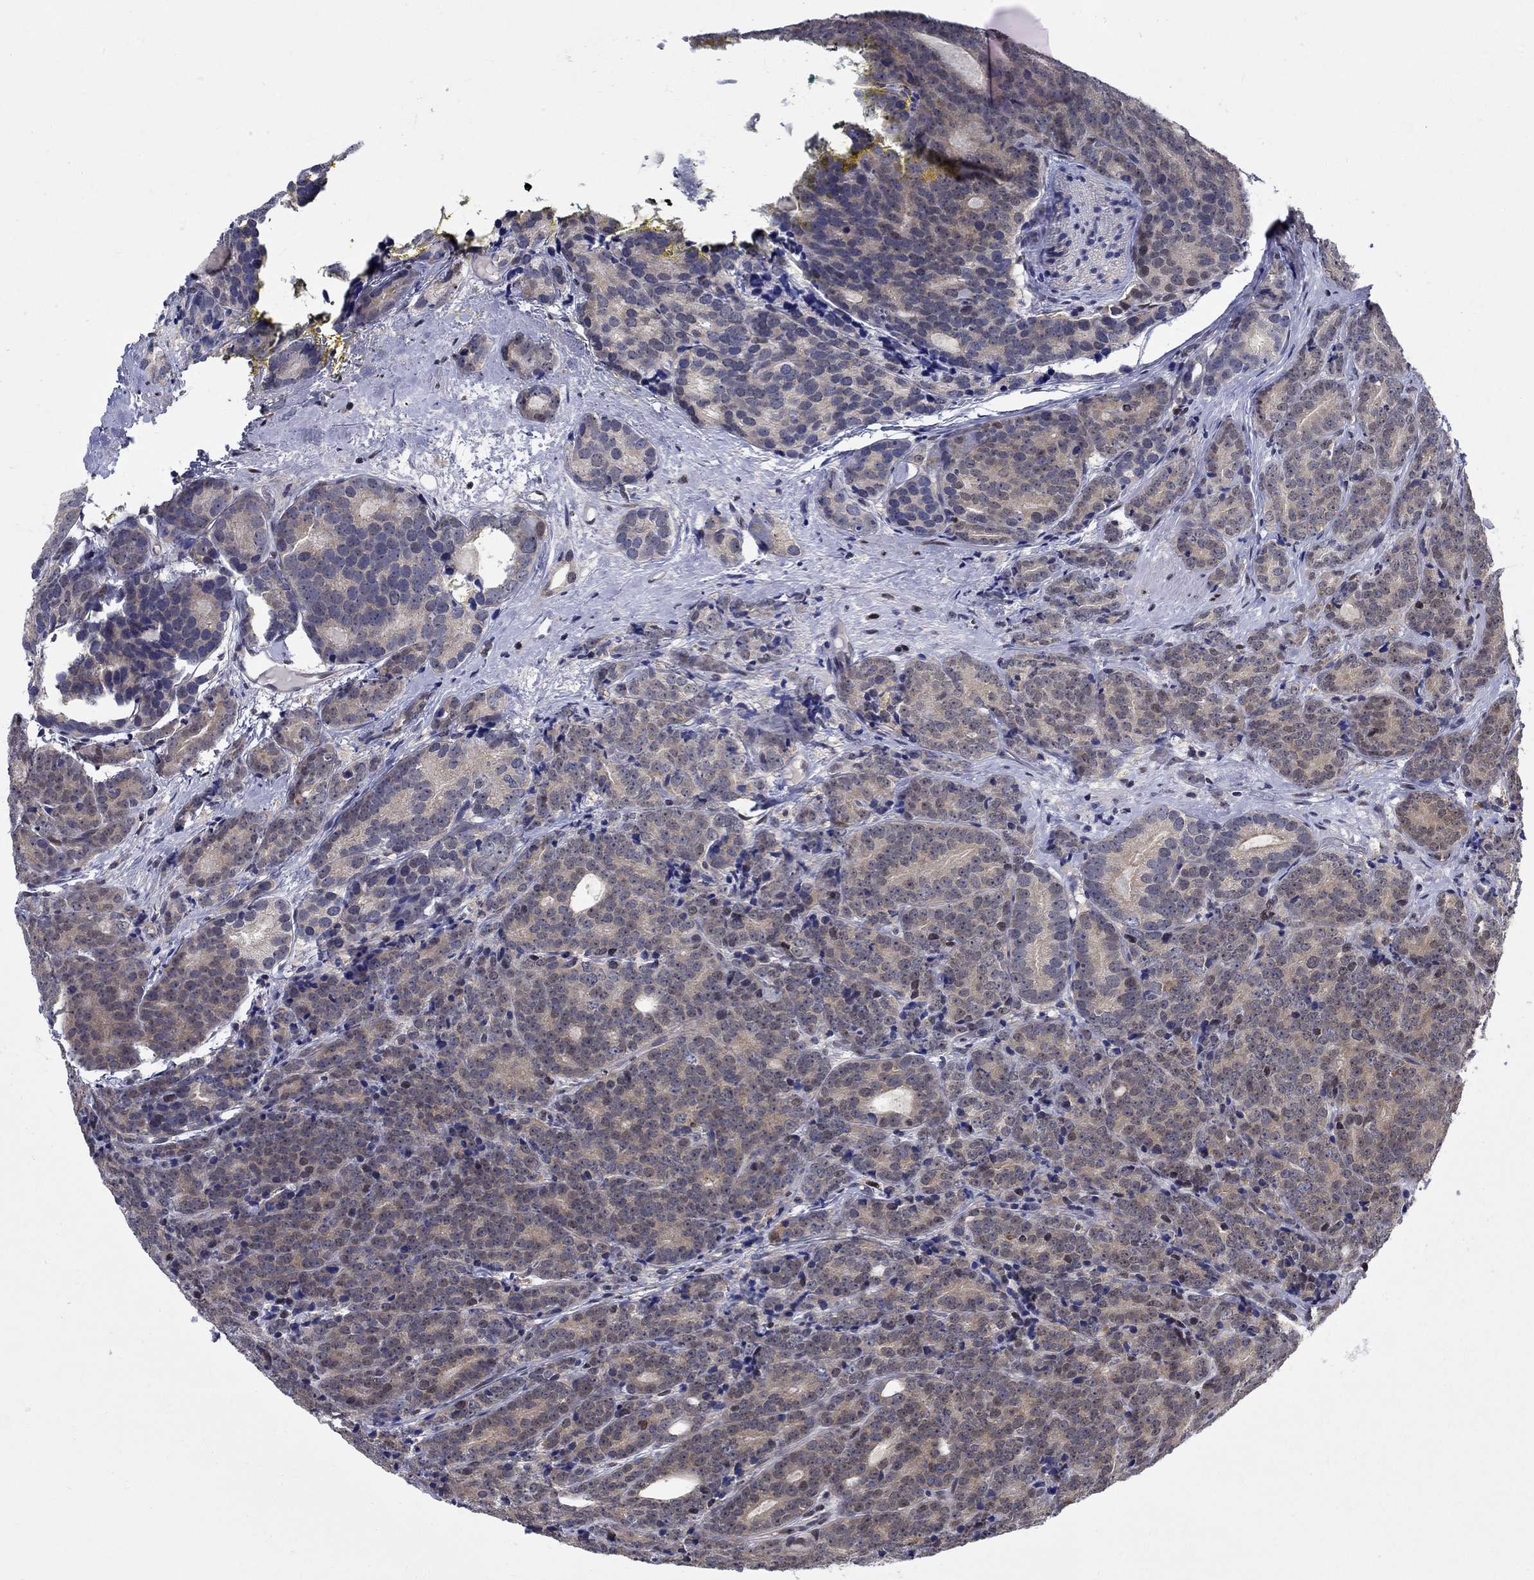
{"staining": {"intensity": "weak", "quantity": "25%-75%", "location": "cytoplasmic/membranous"}, "tissue": "prostate cancer", "cell_type": "Tumor cells", "image_type": "cancer", "snomed": [{"axis": "morphology", "description": "Adenocarcinoma, NOS"}, {"axis": "topography", "description": "Prostate"}], "caption": "This image reveals immunohistochemistry (IHC) staining of human prostate adenocarcinoma, with low weak cytoplasmic/membranous expression in approximately 25%-75% of tumor cells.", "gene": "ZNF594", "patient": {"sex": "male", "age": 71}}